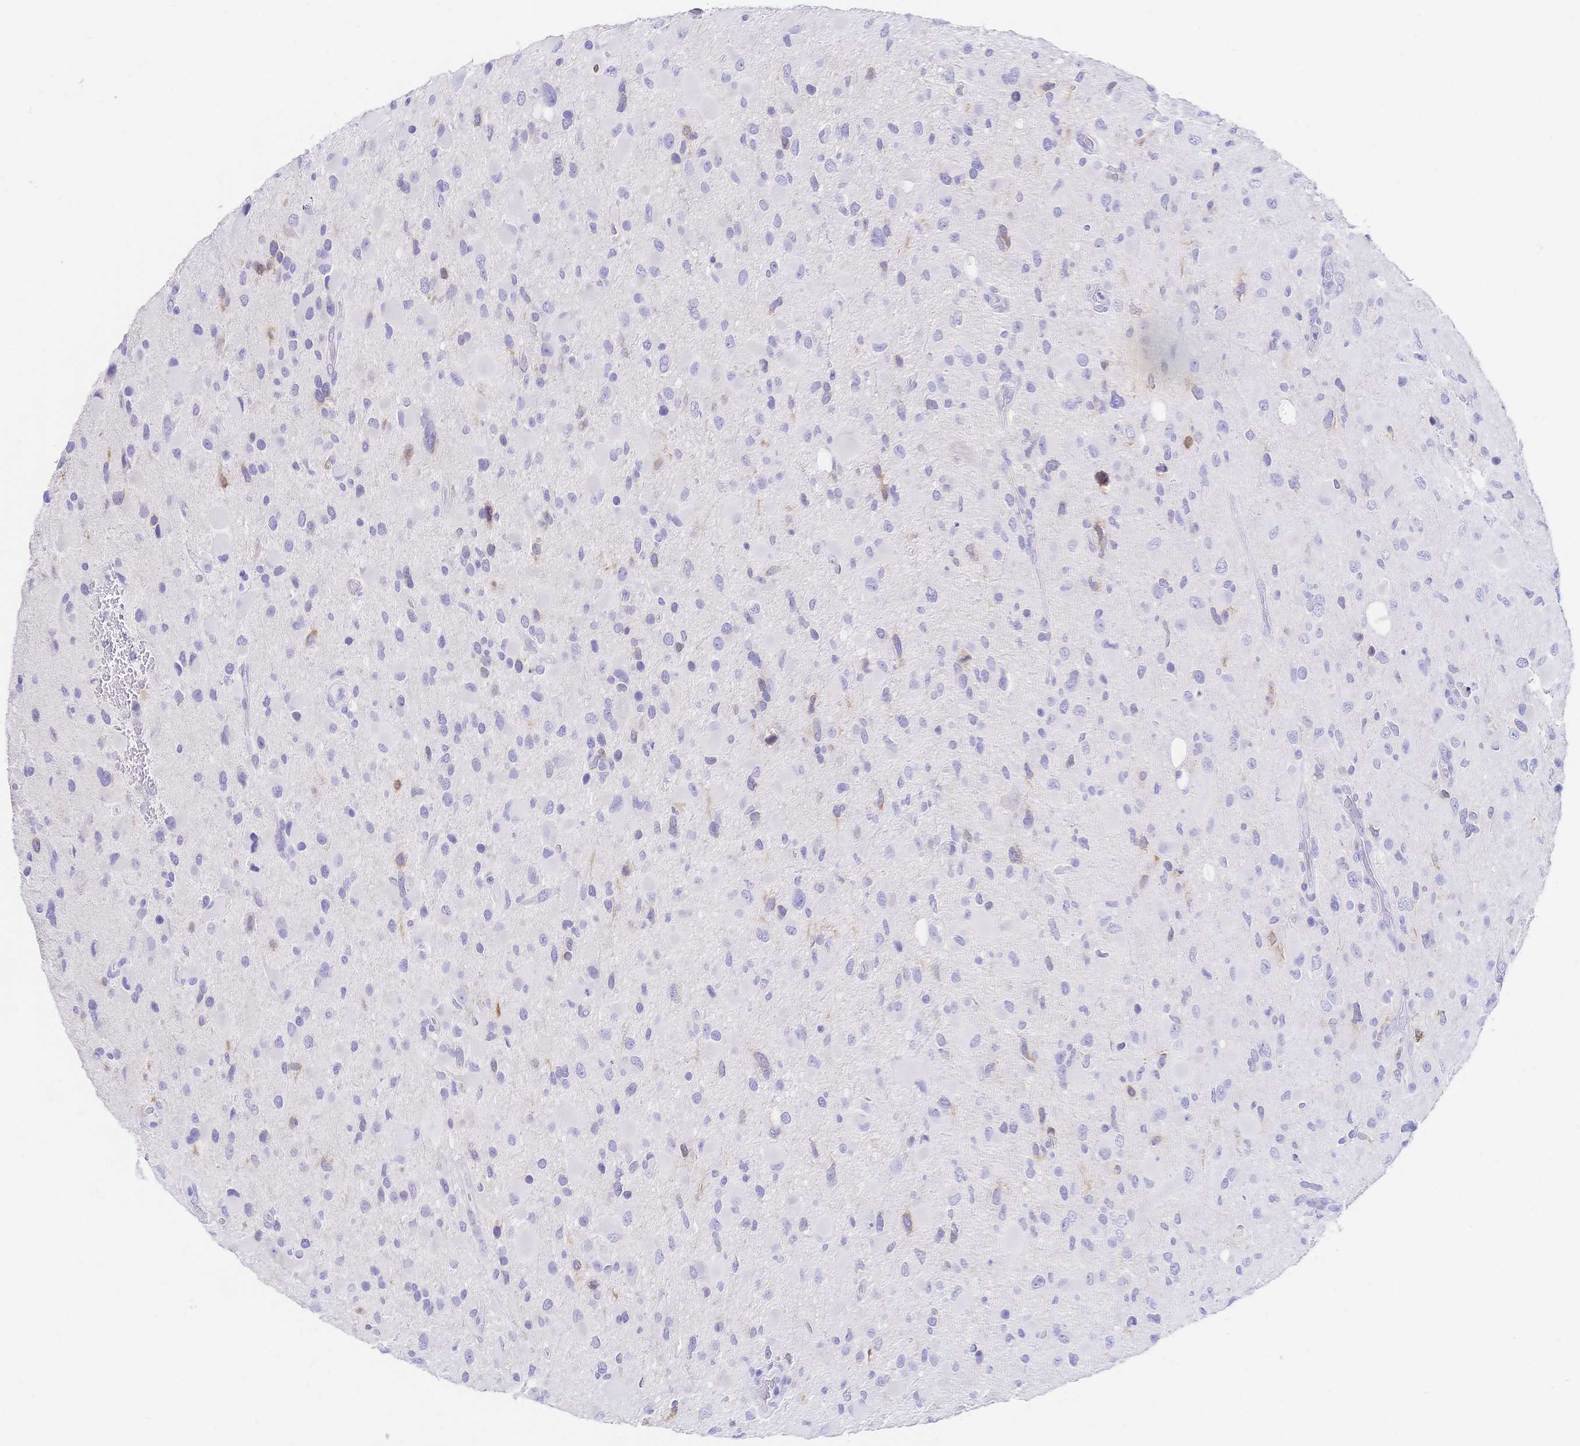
{"staining": {"intensity": "negative", "quantity": "none", "location": "none"}, "tissue": "glioma", "cell_type": "Tumor cells", "image_type": "cancer", "snomed": [{"axis": "morphology", "description": "Glioma, malignant, Low grade"}, {"axis": "topography", "description": "Brain"}], "caption": "Human glioma stained for a protein using immunohistochemistry (IHC) displays no staining in tumor cells.", "gene": "RRM1", "patient": {"sex": "female", "age": 32}}